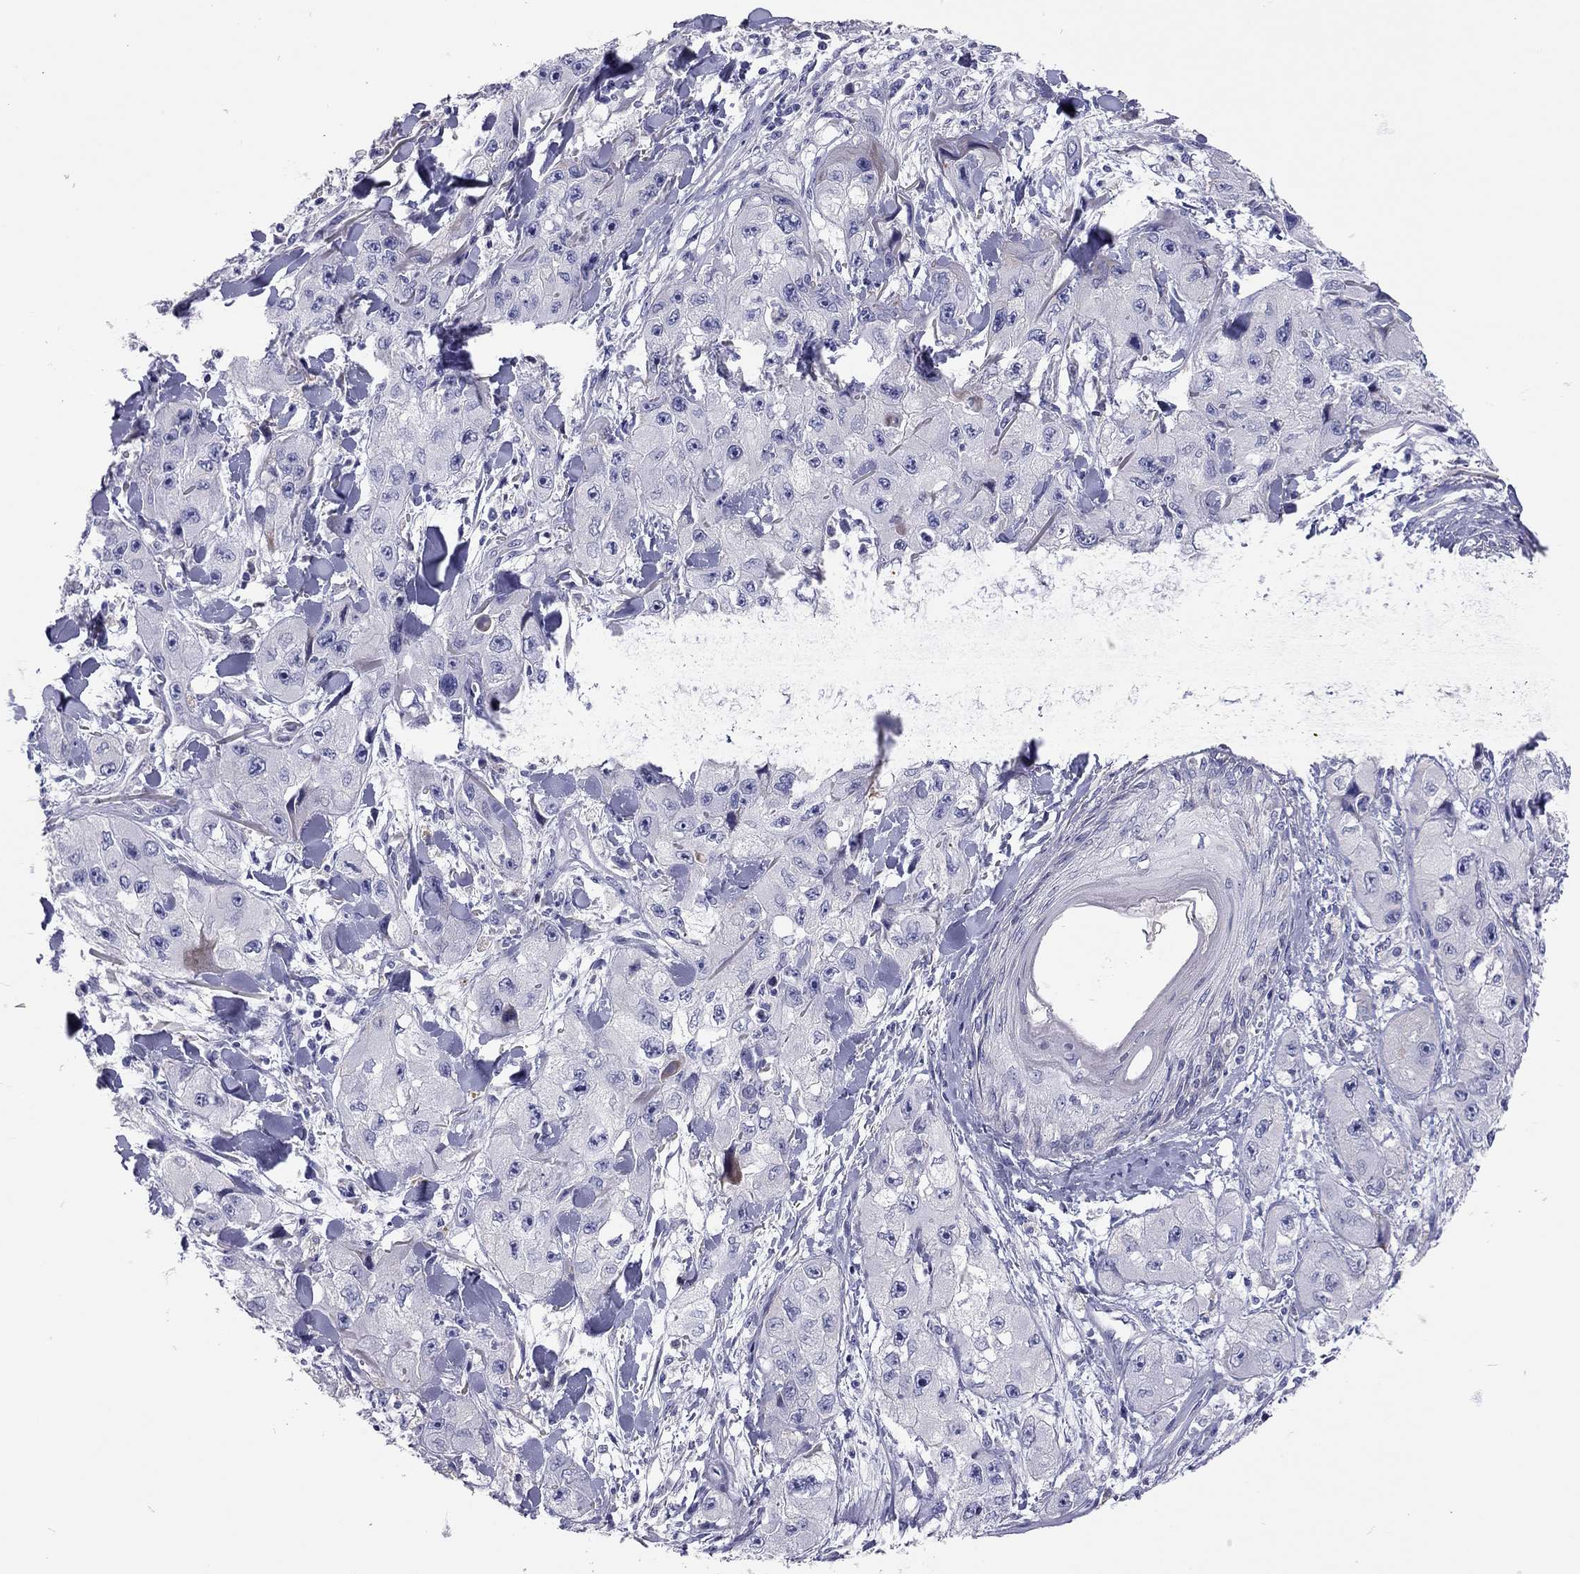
{"staining": {"intensity": "negative", "quantity": "none", "location": "none"}, "tissue": "skin cancer", "cell_type": "Tumor cells", "image_type": "cancer", "snomed": [{"axis": "morphology", "description": "Squamous cell carcinoma, NOS"}, {"axis": "topography", "description": "Skin"}, {"axis": "topography", "description": "Subcutis"}], "caption": "IHC micrograph of human skin cancer stained for a protein (brown), which shows no staining in tumor cells. Brightfield microscopy of IHC stained with DAB (brown) and hematoxylin (blue), captured at high magnification.", "gene": "SCARB1", "patient": {"sex": "male", "age": 73}}